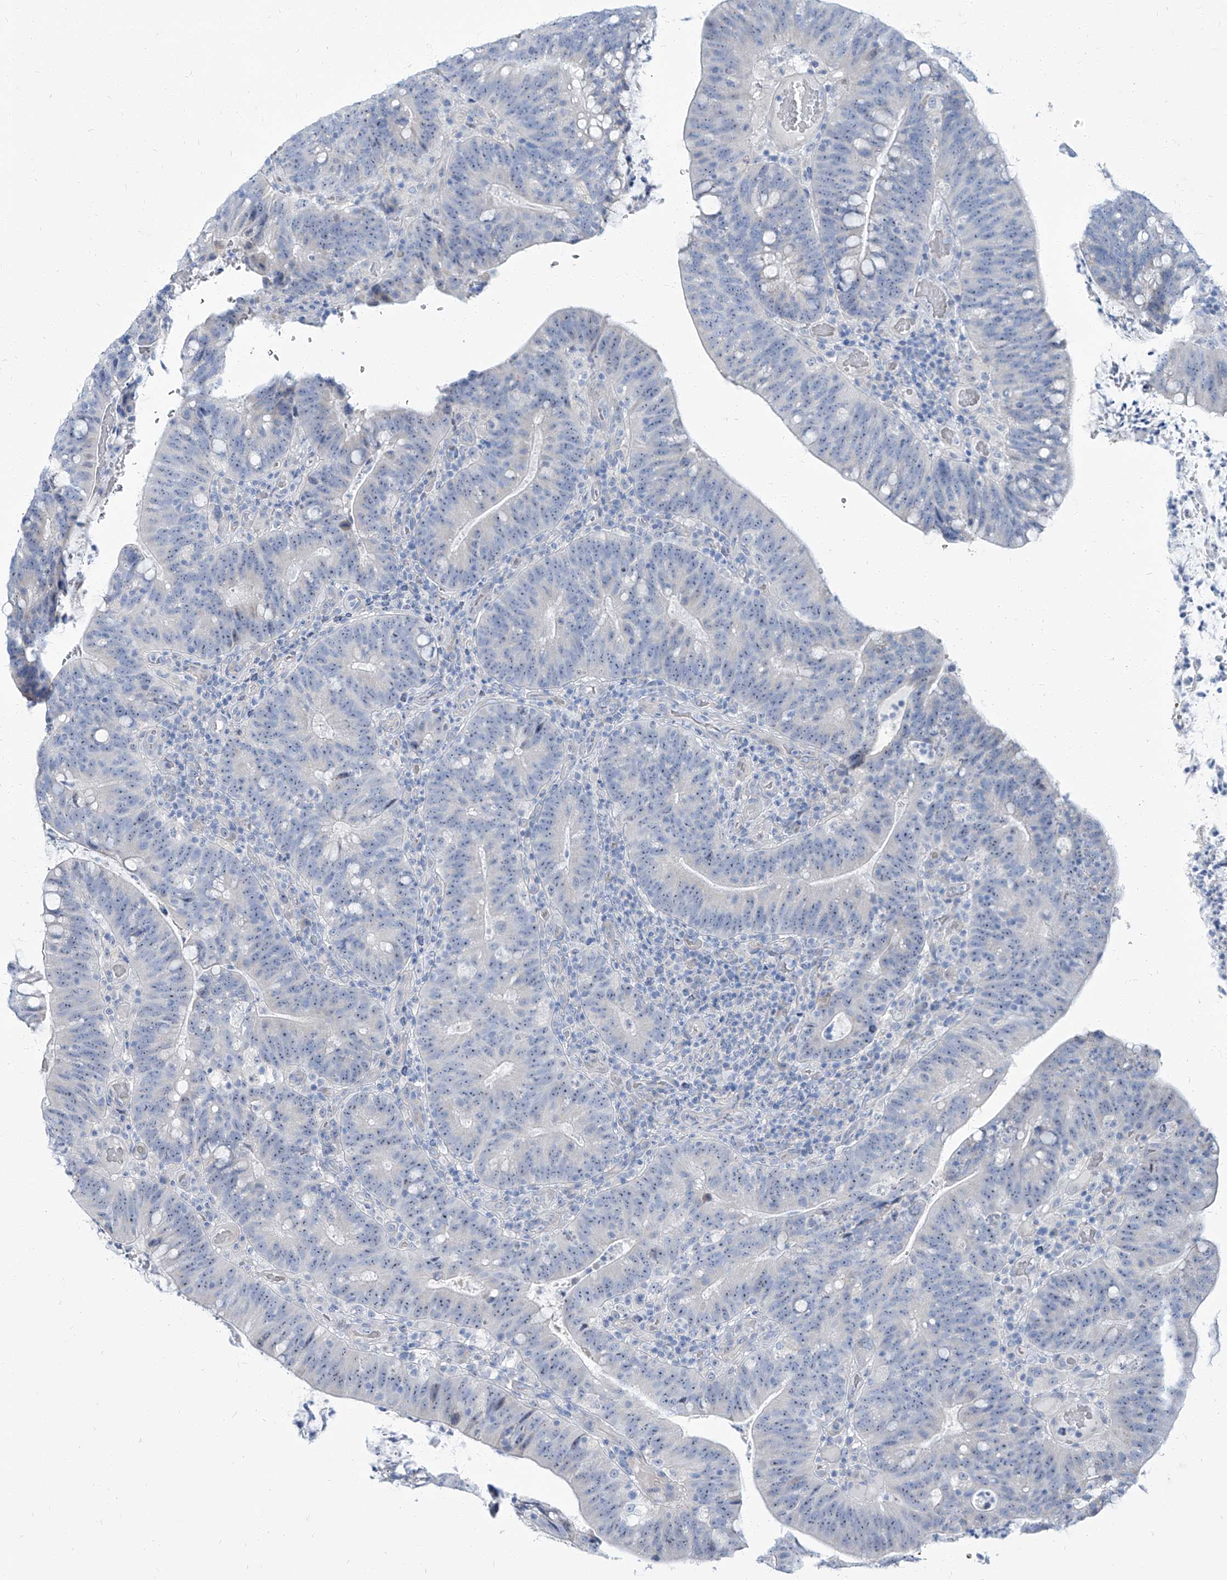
{"staining": {"intensity": "negative", "quantity": "none", "location": "none"}, "tissue": "colorectal cancer", "cell_type": "Tumor cells", "image_type": "cancer", "snomed": [{"axis": "morphology", "description": "Adenocarcinoma, NOS"}, {"axis": "topography", "description": "Colon"}], "caption": "DAB immunohistochemical staining of colorectal cancer (adenocarcinoma) displays no significant staining in tumor cells. (IHC, brightfield microscopy, high magnification).", "gene": "TXLNB", "patient": {"sex": "female", "age": 66}}